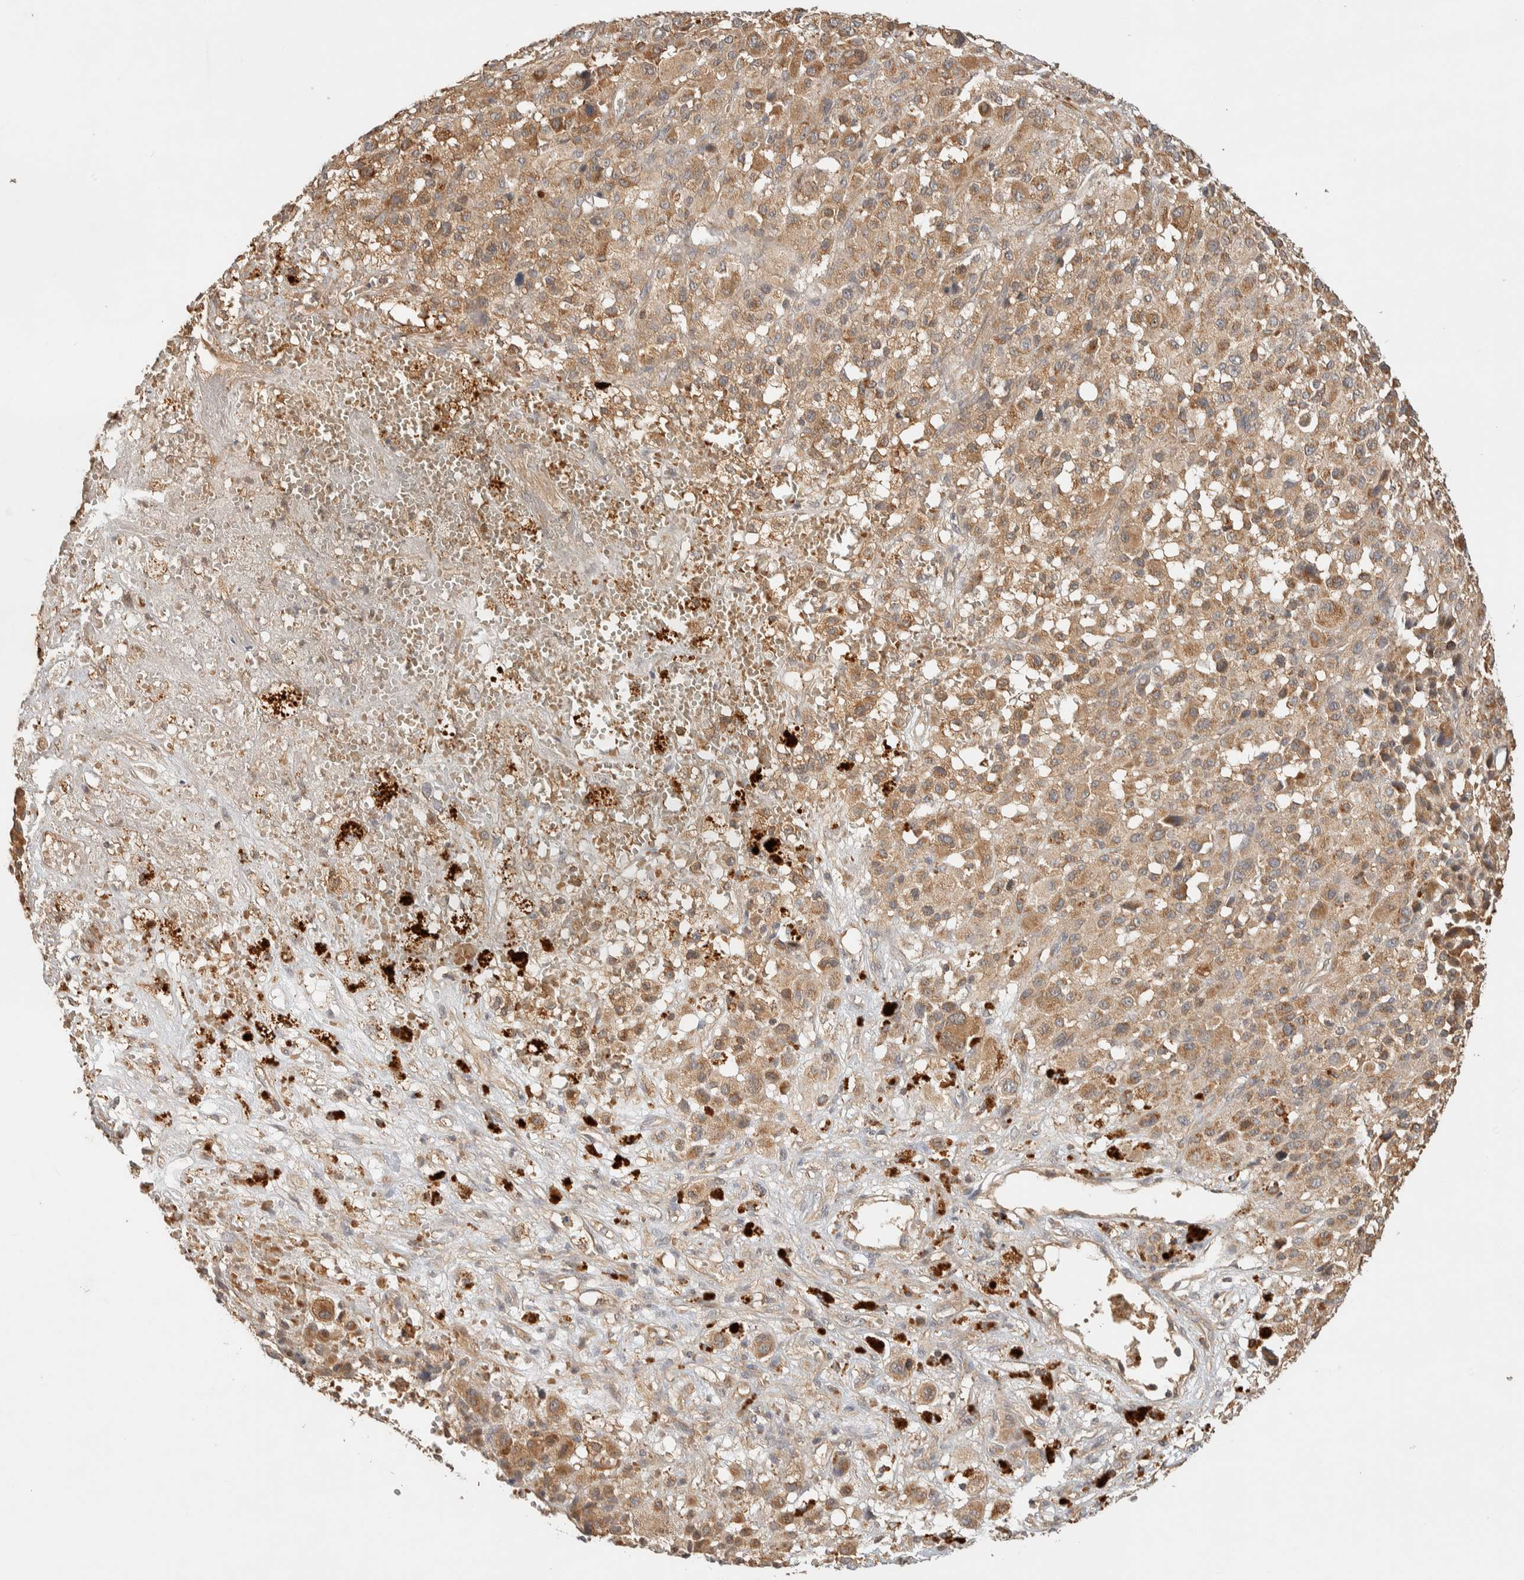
{"staining": {"intensity": "moderate", "quantity": ">75%", "location": "cytoplasmic/membranous"}, "tissue": "melanoma", "cell_type": "Tumor cells", "image_type": "cancer", "snomed": [{"axis": "morphology", "description": "Malignant melanoma, Metastatic site"}, {"axis": "topography", "description": "Skin"}], "caption": "Melanoma stained for a protein reveals moderate cytoplasmic/membranous positivity in tumor cells.", "gene": "TTI2", "patient": {"sex": "female", "age": 74}}